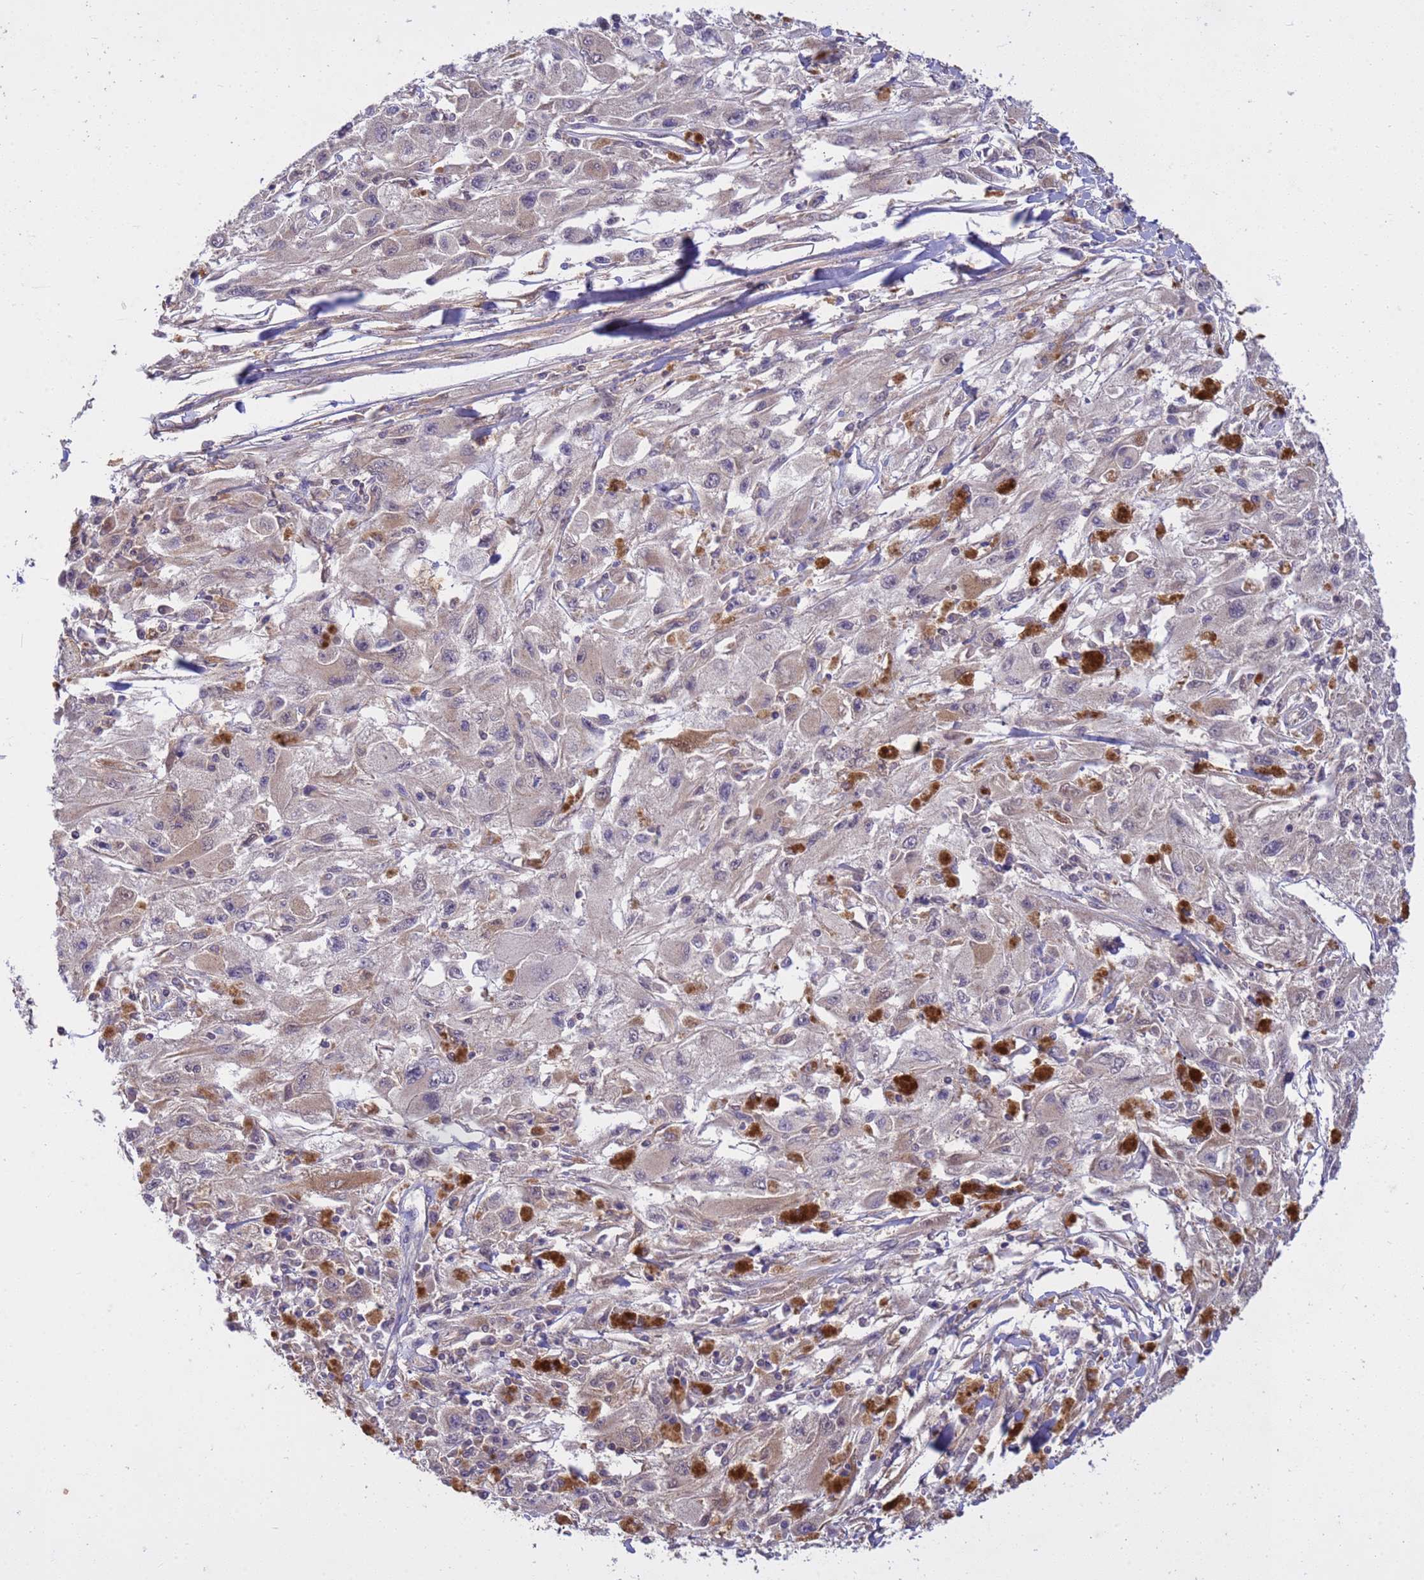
{"staining": {"intensity": "weak", "quantity": "<25%", "location": "cytoplasmic/membranous"}, "tissue": "melanoma", "cell_type": "Tumor cells", "image_type": "cancer", "snomed": [{"axis": "morphology", "description": "Malignant melanoma, Metastatic site"}, {"axis": "topography", "description": "Skin"}], "caption": "This is an immunohistochemistry image of melanoma. There is no positivity in tumor cells.", "gene": "NPEPPS", "patient": {"sex": "male", "age": 53}}